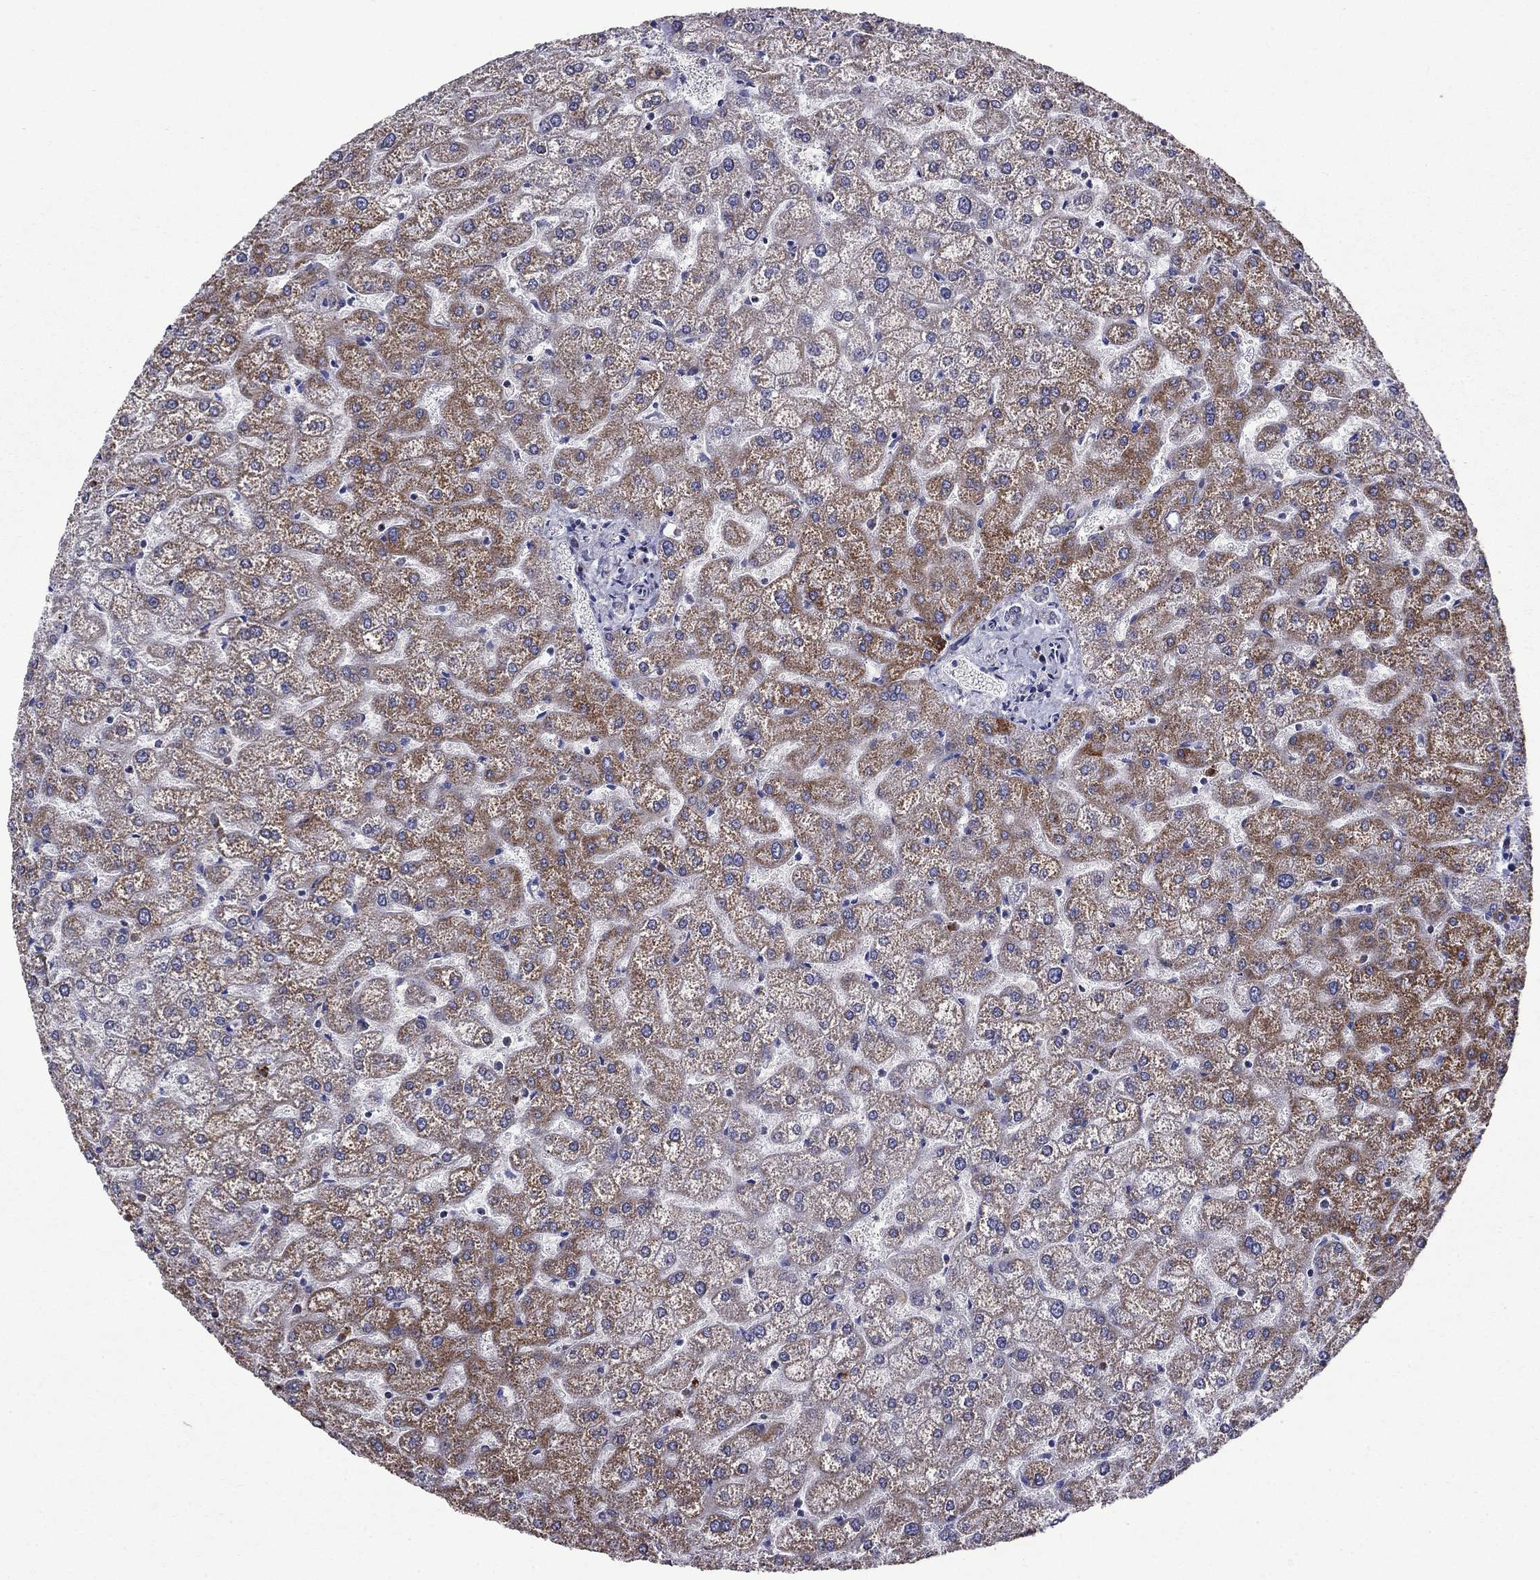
{"staining": {"intensity": "negative", "quantity": "none", "location": "none"}, "tissue": "liver", "cell_type": "Cholangiocytes", "image_type": "normal", "snomed": [{"axis": "morphology", "description": "Normal tissue, NOS"}, {"axis": "topography", "description": "Liver"}], "caption": "Cholangiocytes show no significant expression in unremarkable liver. The staining is performed using DAB (3,3'-diaminobenzidine) brown chromogen with nuclei counter-stained in using hematoxylin.", "gene": "NDUFA4L2", "patient": {"sex": "female", "age": 32}}